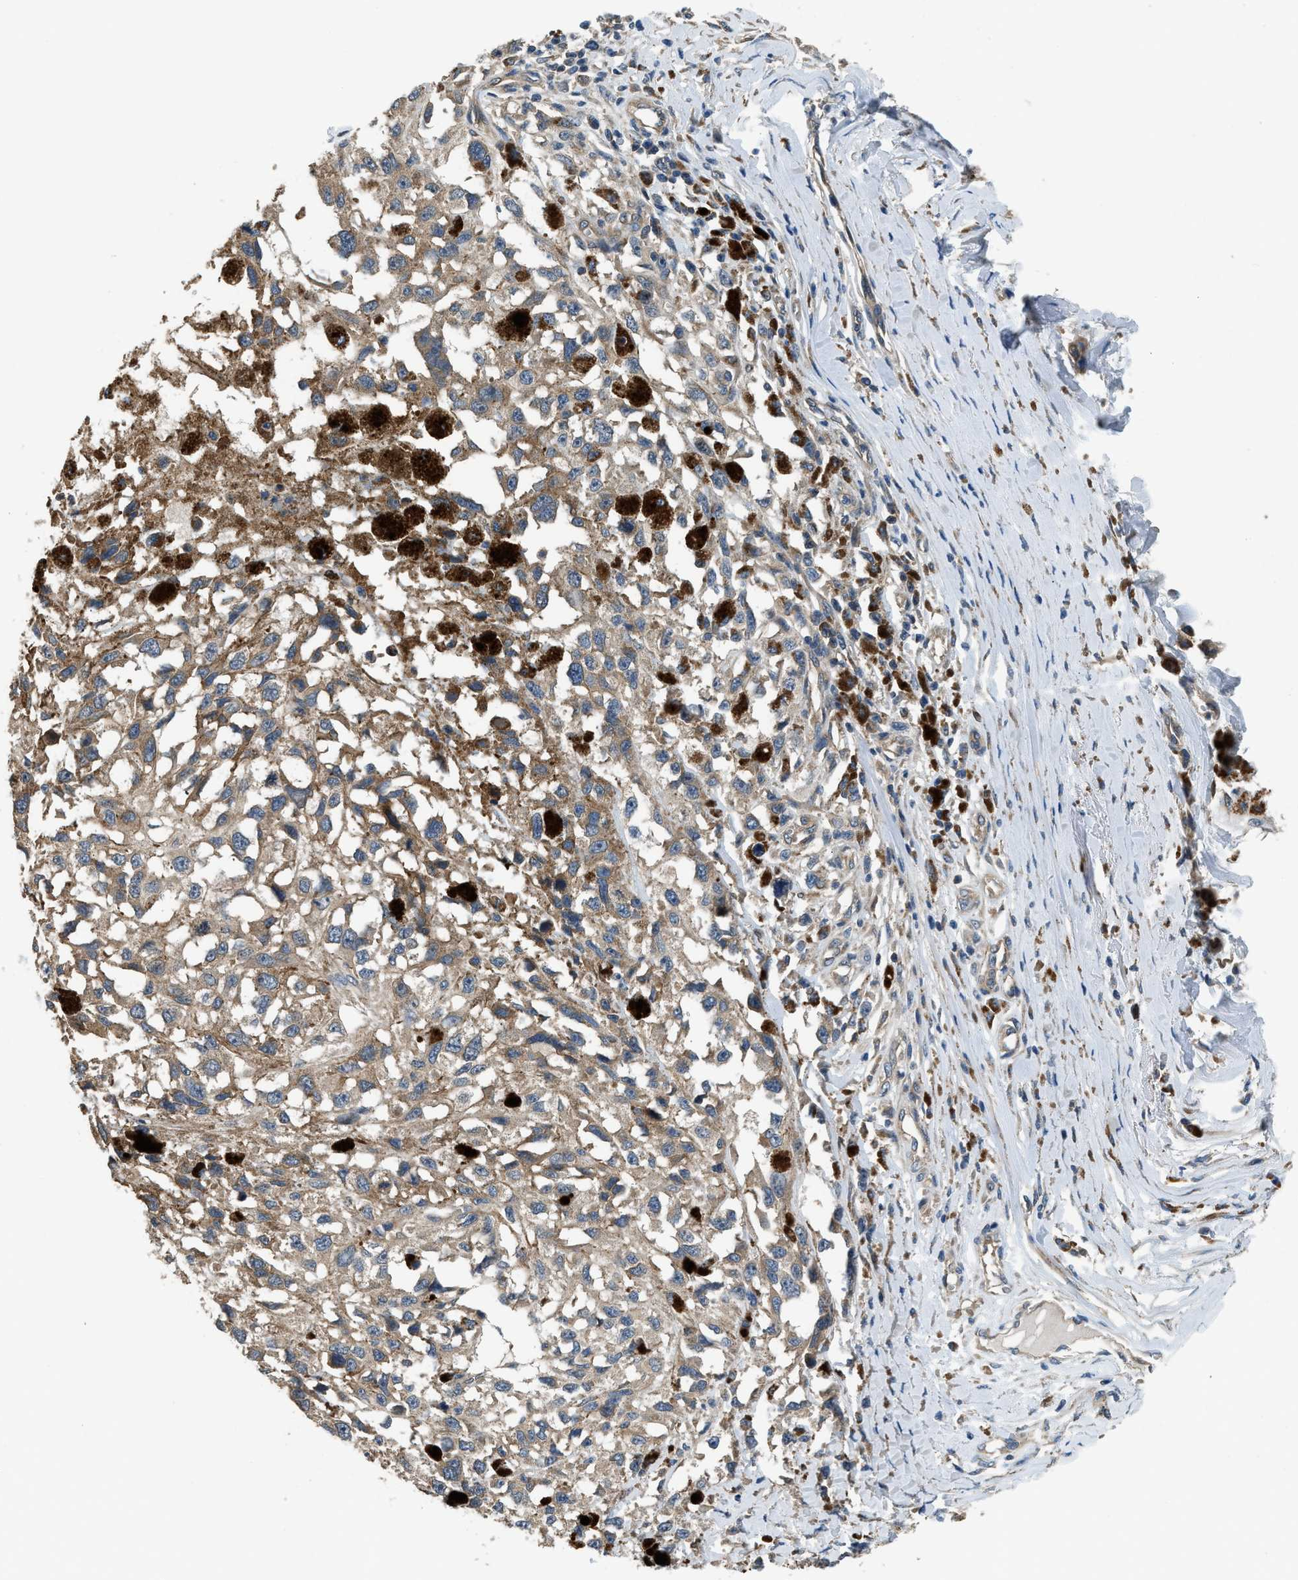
{"staining": {"intensity": "moderate", "quantity": "25%-75%", "location": "cytoplasmic/membranous"}, "tissue": "melanoma", "cell_type": "Tumor cells", "image_type": "cancer", "snomed": [{"axis": "morphology", "description": "Malignant melanoma, Metastatic site"}, {"axis": "topography", "description": "Lymph node"}], "caption": "Moderate cytoplasmic/membranous protein positivity is seen in approximately 25%-75% of tumor cells in malignant melanoma (metastatic site).", "gene": "IL3RA", "patient": {"sex": "male", "age": 59}}